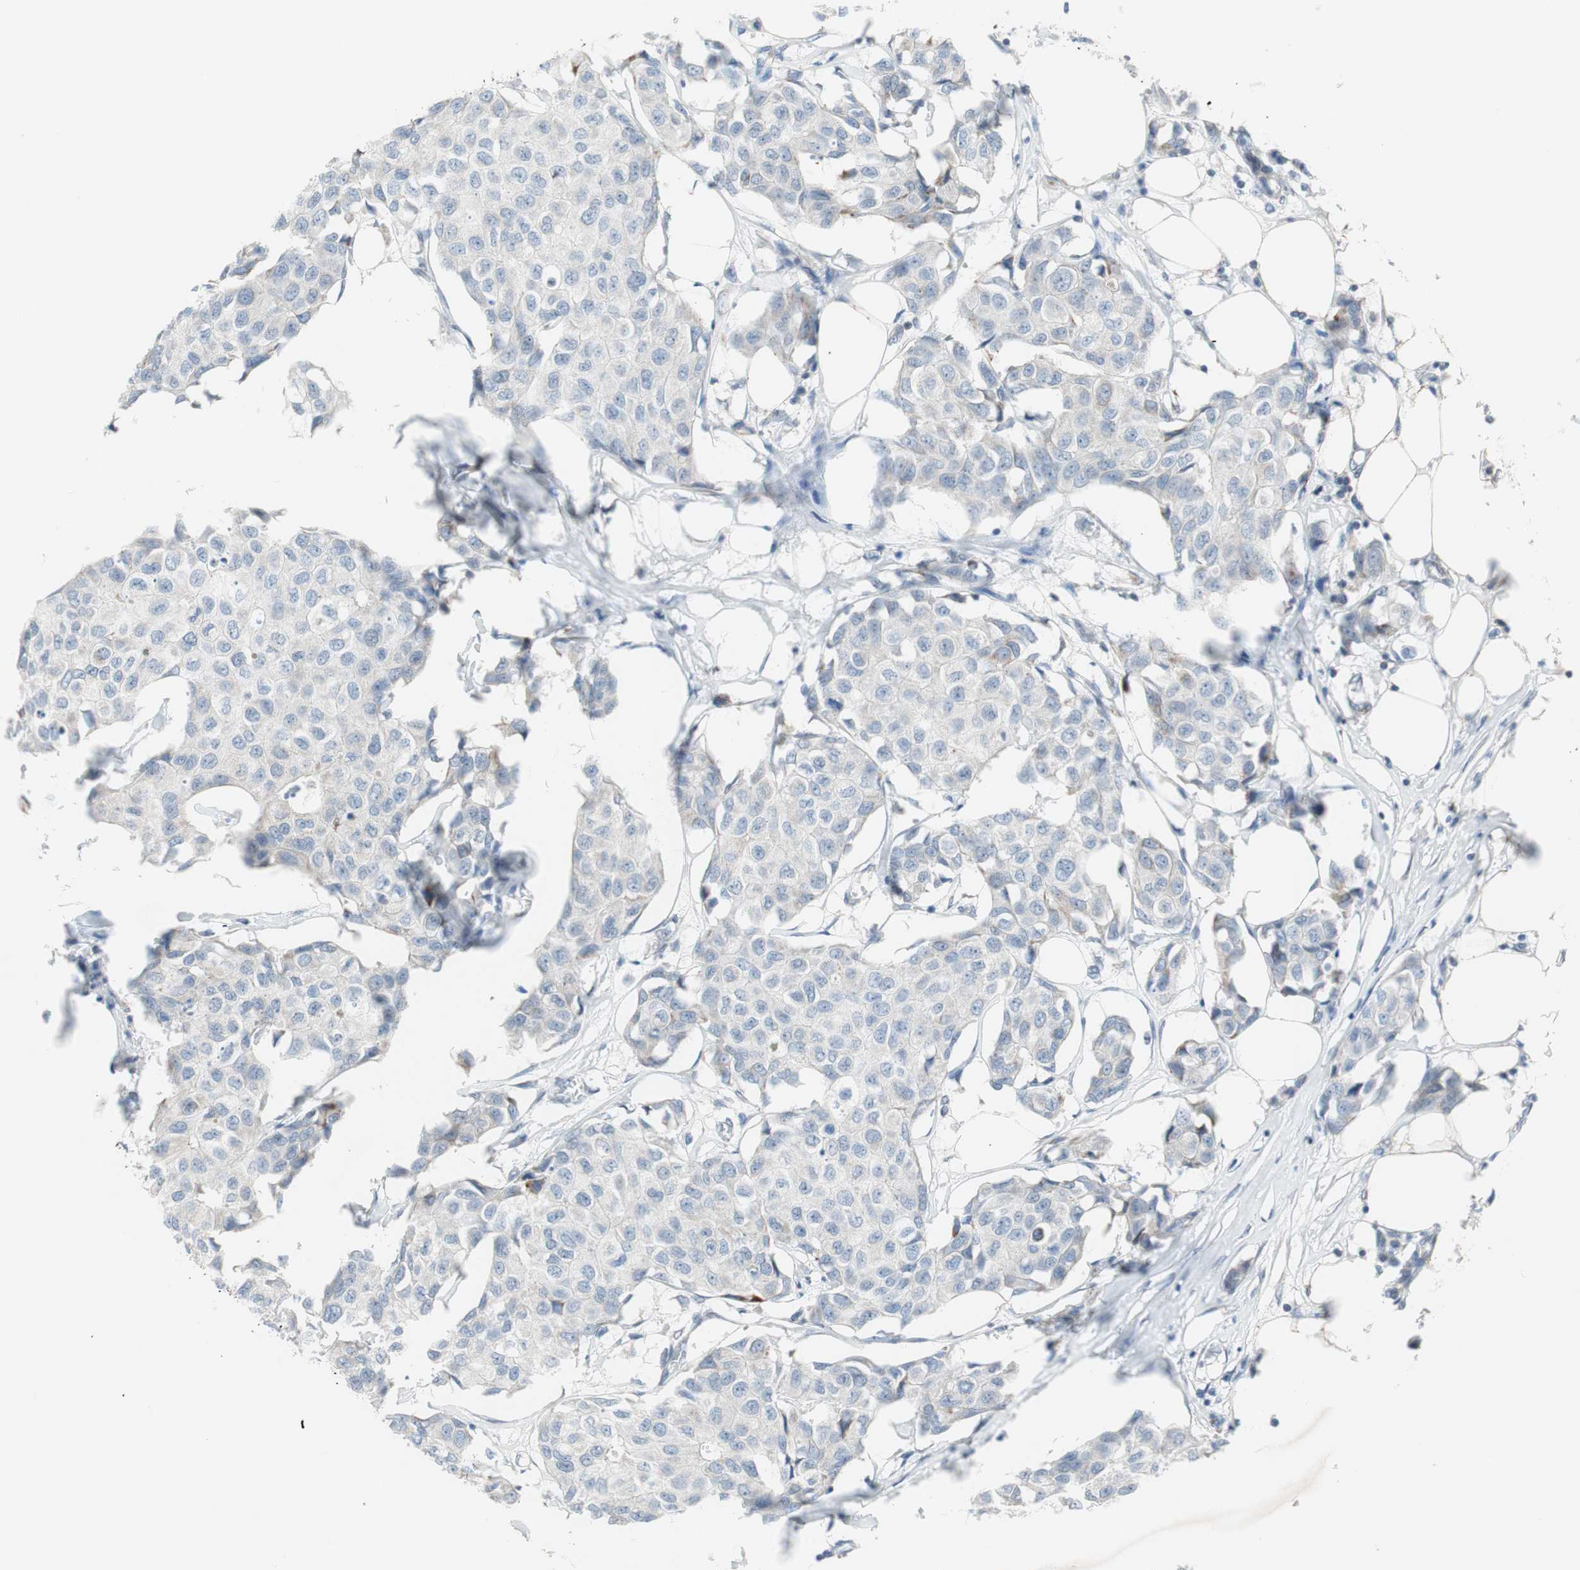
{"staining": {"intensity": "negative", "quantity": "none", "location": "none"}, "tissue": "breast cancer", "cell_type": "Tumor cells", "image_type": "cancer", "snomed": [{"axis": "morphology", "description": "Duct carcinoma"}, {"axis": "topography", "description": "Breast"}], "caption": "Human infiltrating ductal carcinoma (breast) stained for a protein using immunohistochemistry (IHC) exhibits no expression in tumor cells.", "gene": "ARNT2", "patient": {"sex": "female", "age": 80}}